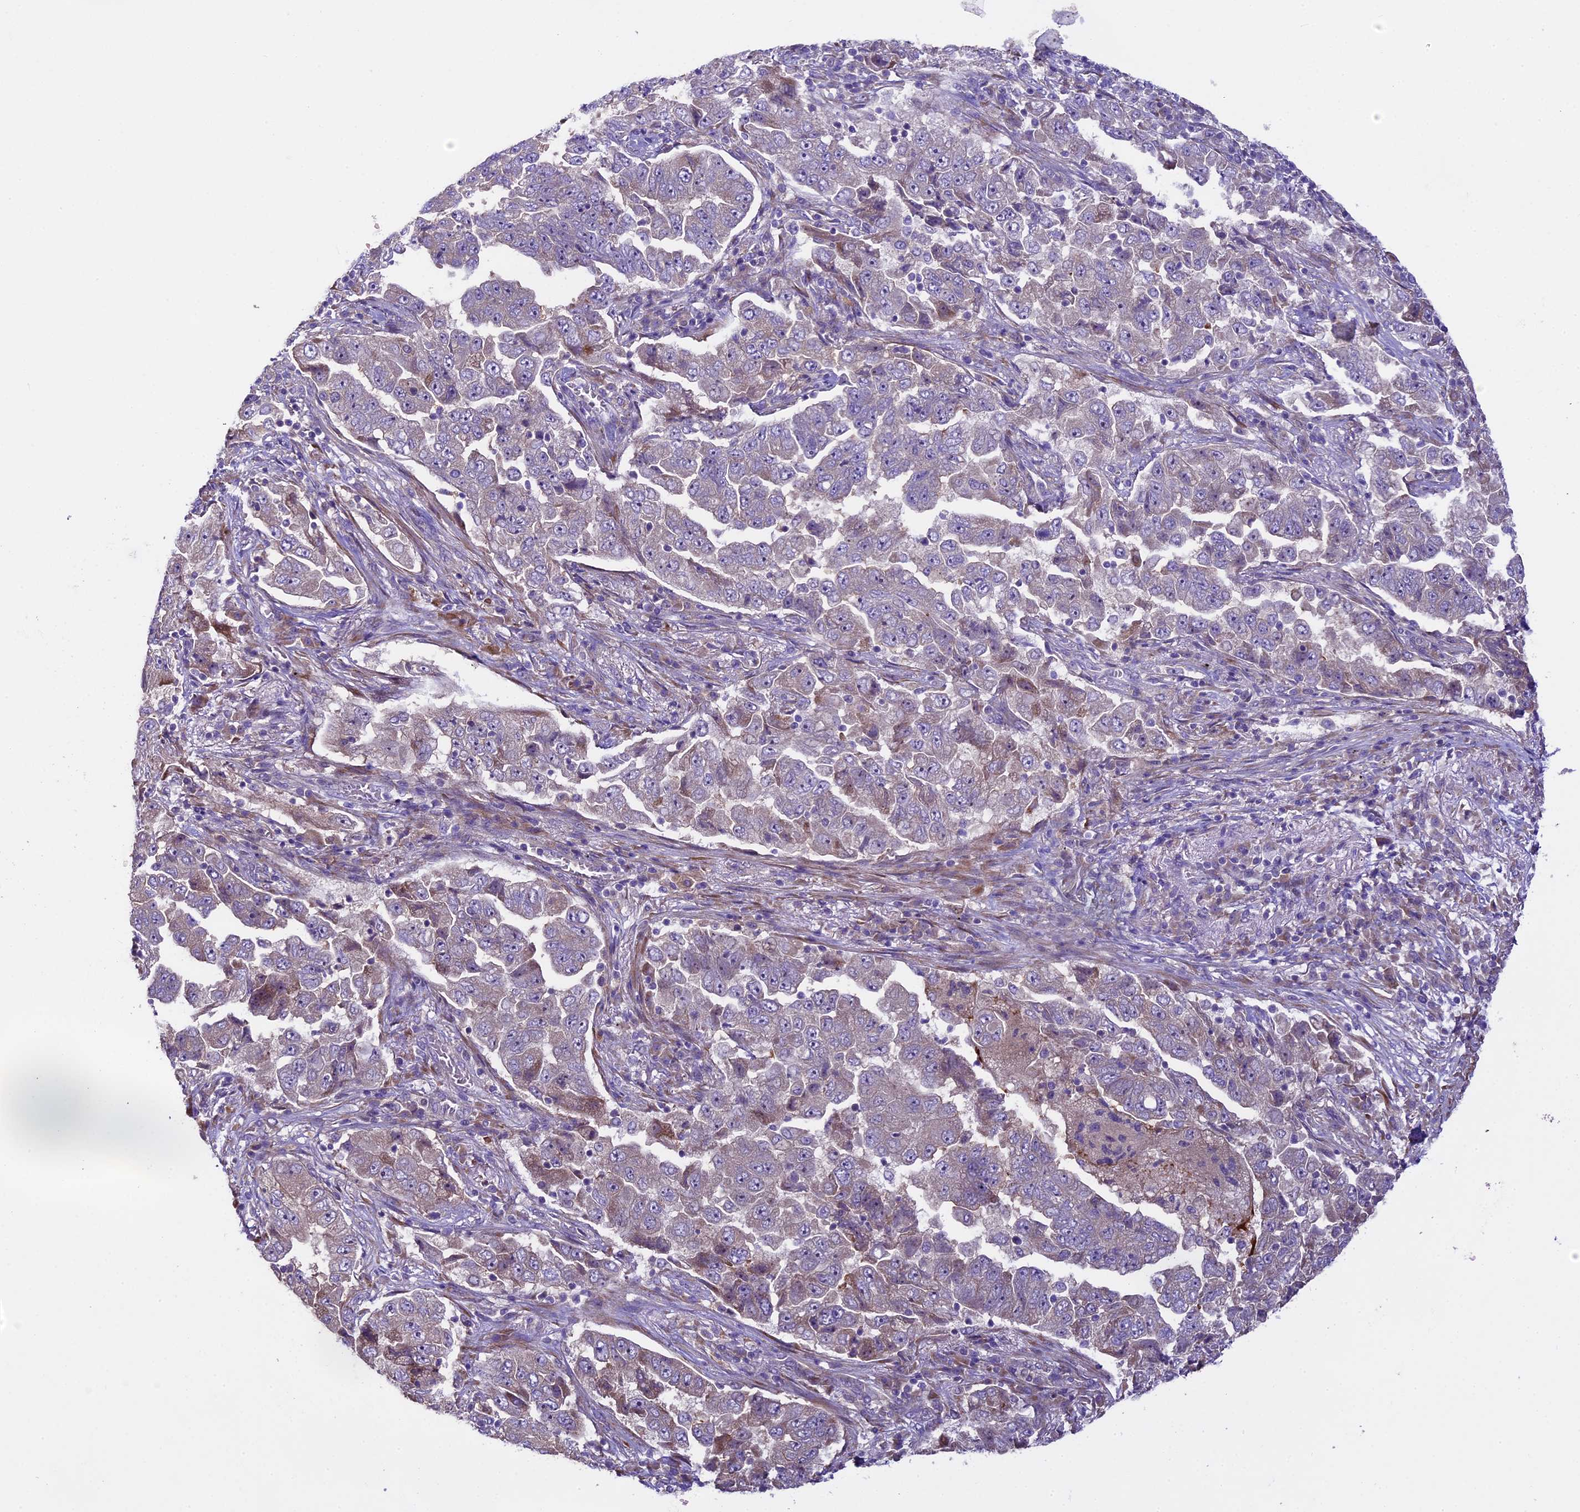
{"staining": {"intensity": "negative", "quantity": "none", "location": "none"}, "tissue": "lung cancer", "cell_type": "Tumor cells", "image_type": "cancer", "snomed": [{"axis": "morphology", "description": "Adenocarcinoma, NOS"}, {"axis": "topography", "description": "Lung"}], "caption": "Tumor cells are negative for protein expression in human lung cancer (adenocarcinoma).", "gene": "SPIRE1", "patient": {"sex": "female", "age": 51}}